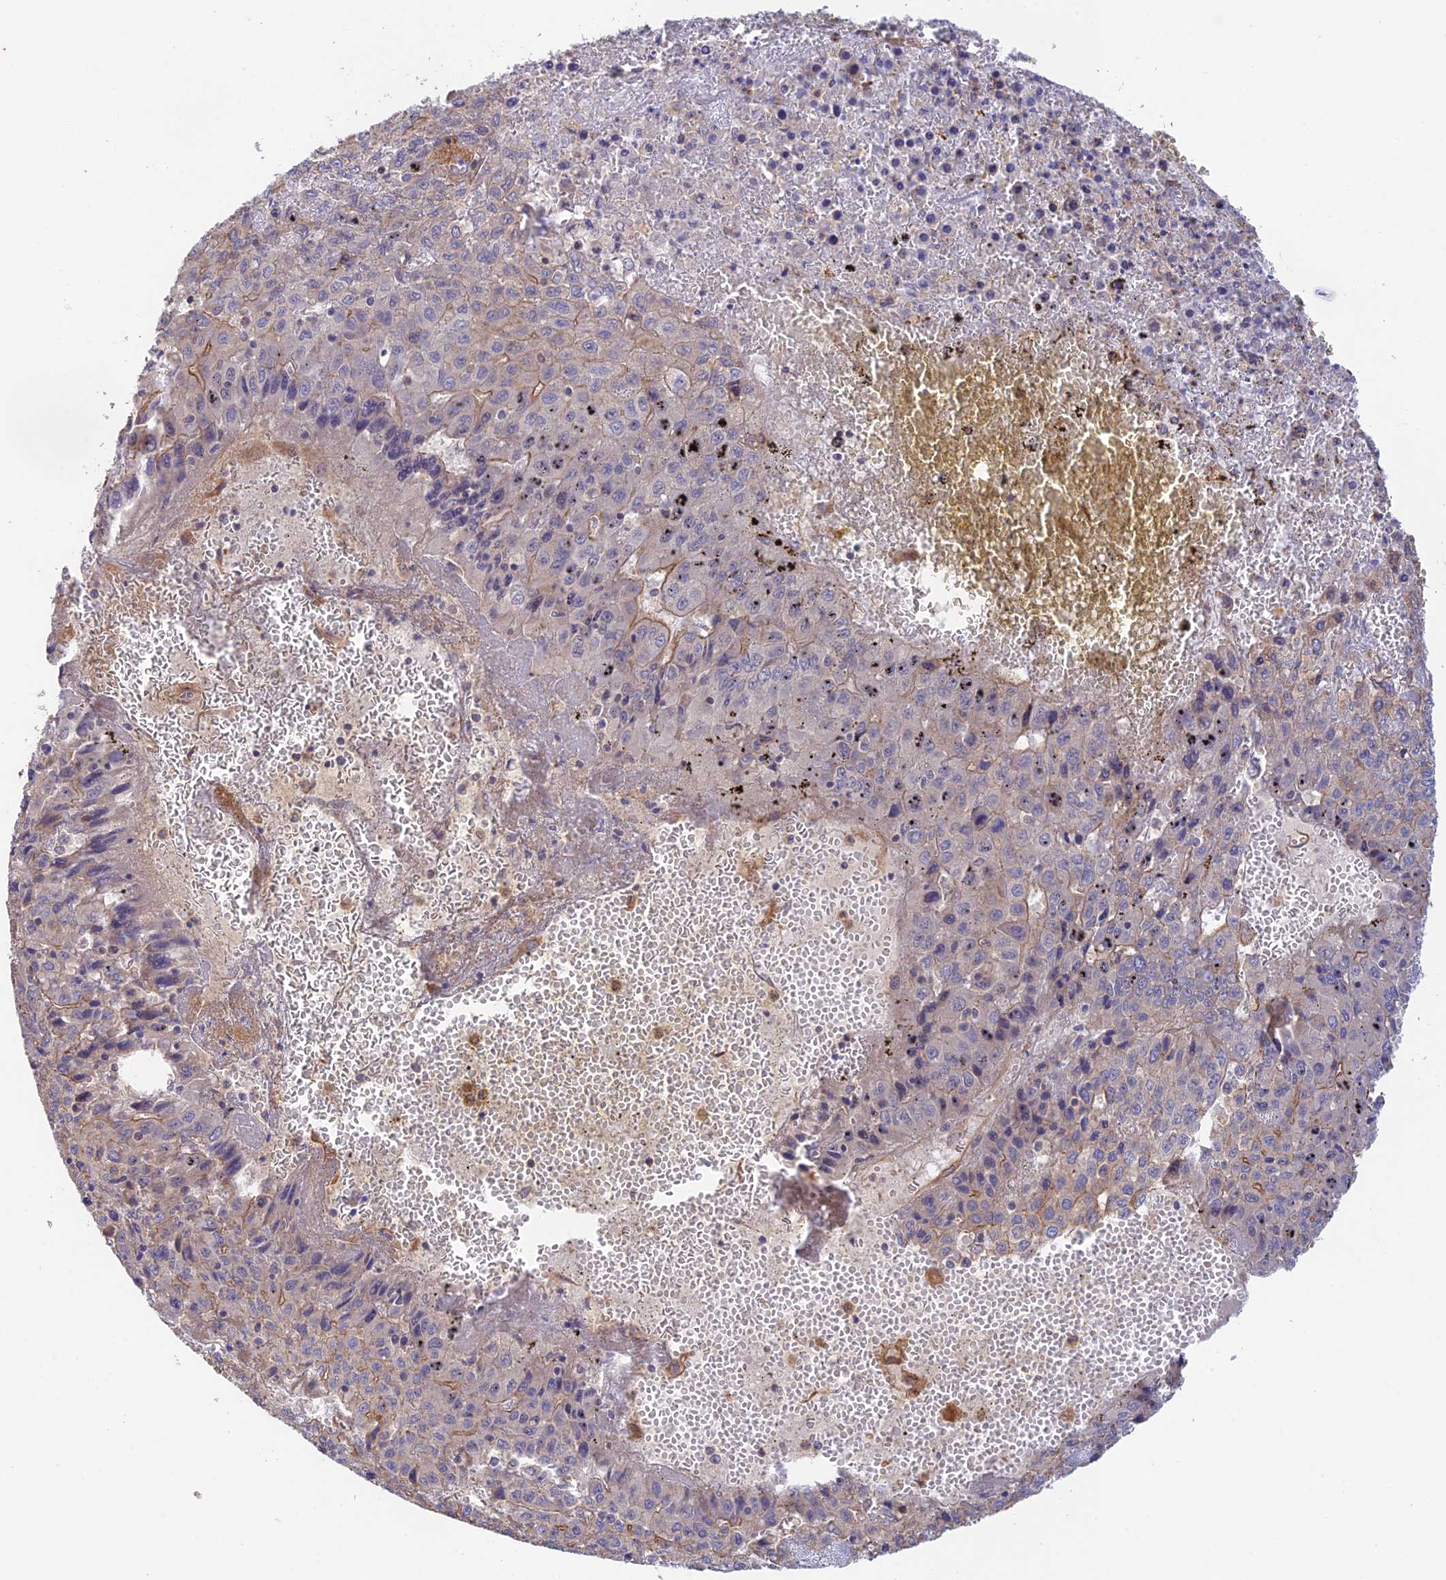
{"staining": {"intensity": "moderate", "quantity": "<25%", "location": "cytoplasmic/membranous"}, "tissue": "liver cancer", "cell_type": "Tumor cells", "image_type": "cancer", "snomed": [{"axis": "morphology", "description": "Carcinoma, Hepatocellular, NOS"}, {"axis": "topography", "description": "Liver"}], "caption": "An immunohistochemistry (IHC) histopathology image of neoplastic tissue is shown. Protein staining in brown labels moderate cytoplasmic/membranous positivity in hepatocellular carcinoma (liver) within tumor cells. (IHC, brightfield microscopy, high magnification).", "gene": "MYO9A", "patient": {"sex": "female", "age": 53}}